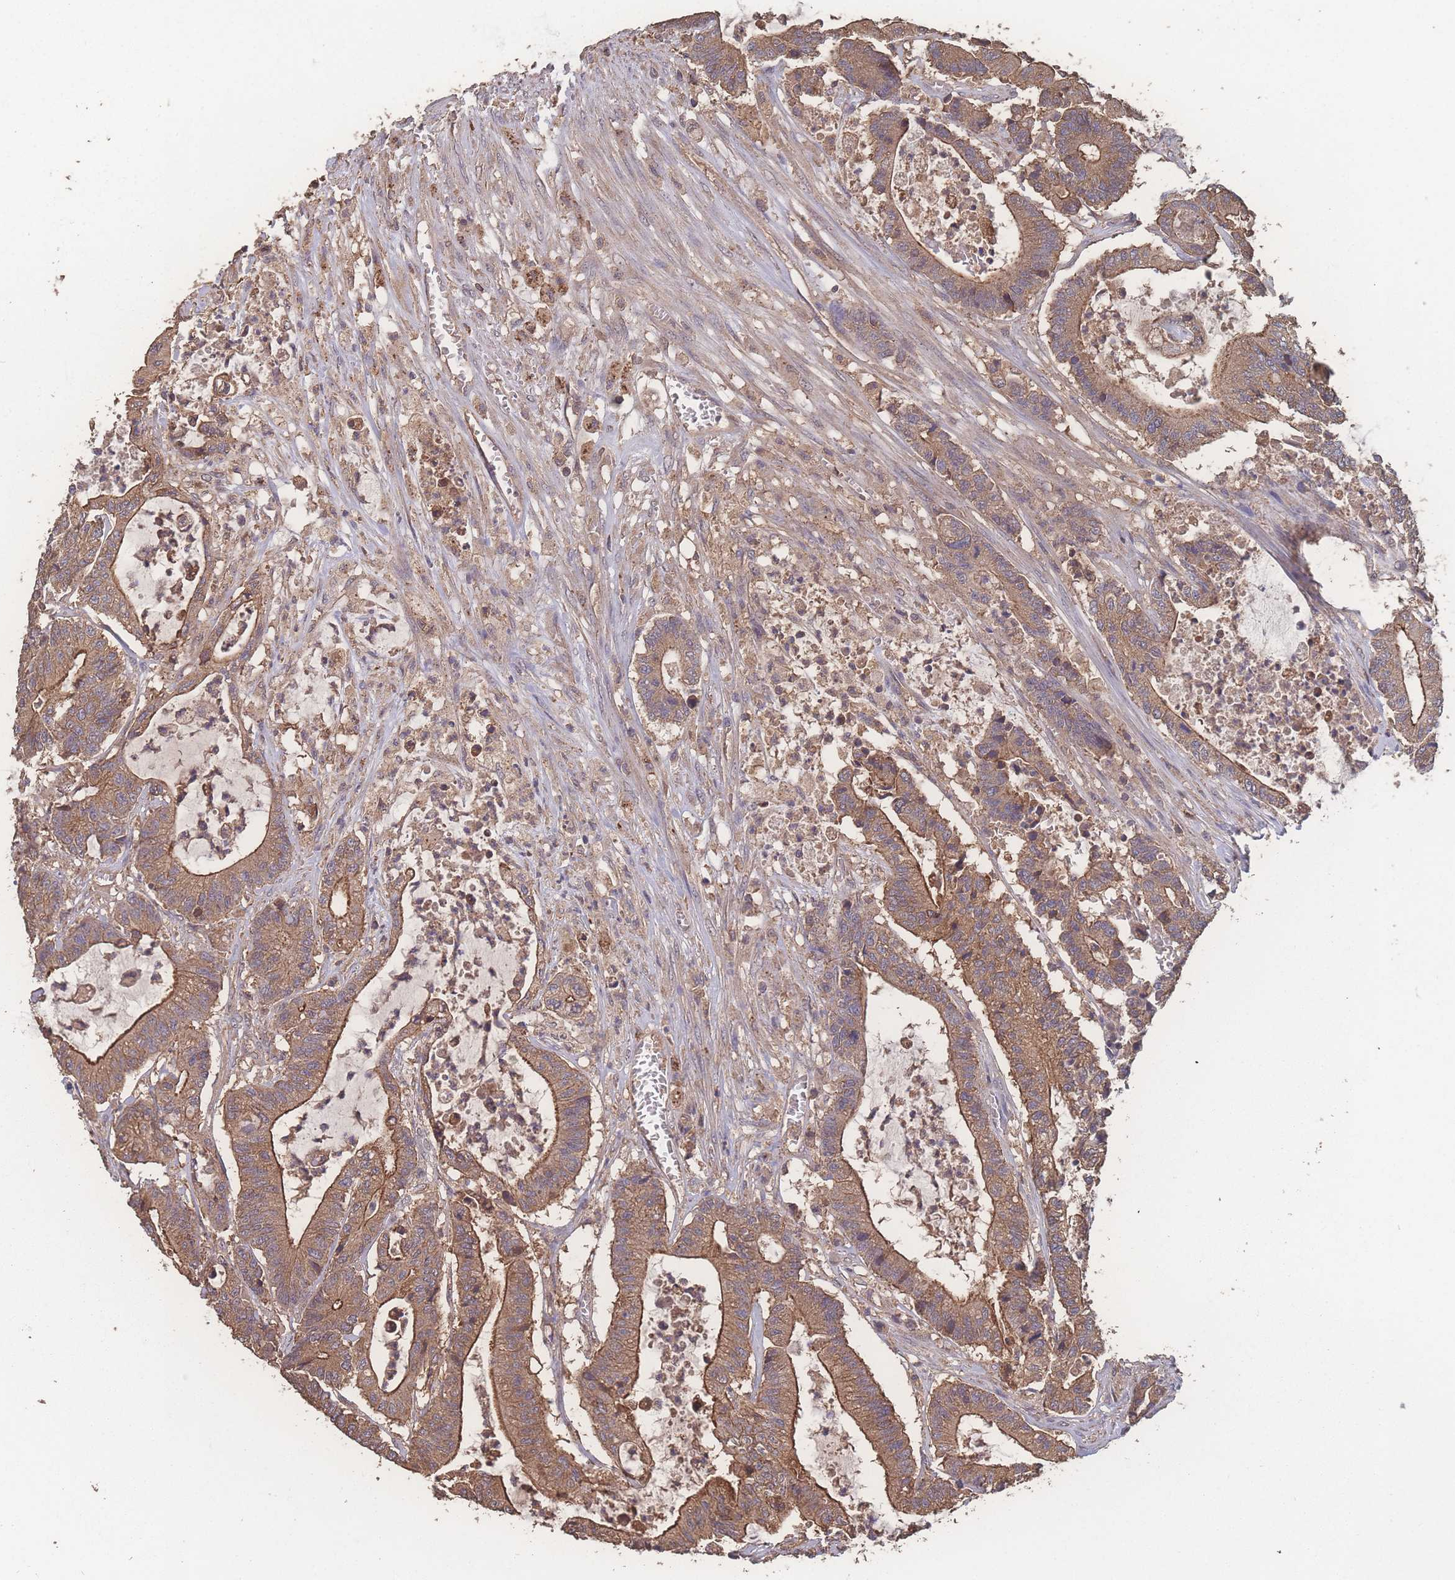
{"staining": {"intensity": "moderate", "quantity": ">75%", "location": "cytoplasmic/membranous"}, "tissue": "colorectal cancer", "cell_type": "Tumor cells", "image_type": "cancer", "snomed": [{"axis": "morphology", "description": "Adenocarcinoma, NOS"}, {"axis": "topography", "description": "Colon"}], "caption": "High-magnification brightfield microscopy of colorectal cancer stained with DAB (brown) and counterstained with hematoxylin (blue). tumor cells exhibit moderate cytoplasmic/membranous staining is seen in about>75% of cells. The staining was performed using DAB (3,3'-diaminobenzidine) to visualize the protein expression in brown, while the nuclei were stained in blue with hematoxylin (Magnification: 20x).", "gene": "ATXN10", "patient": {"sex": "female", "age": 84}}